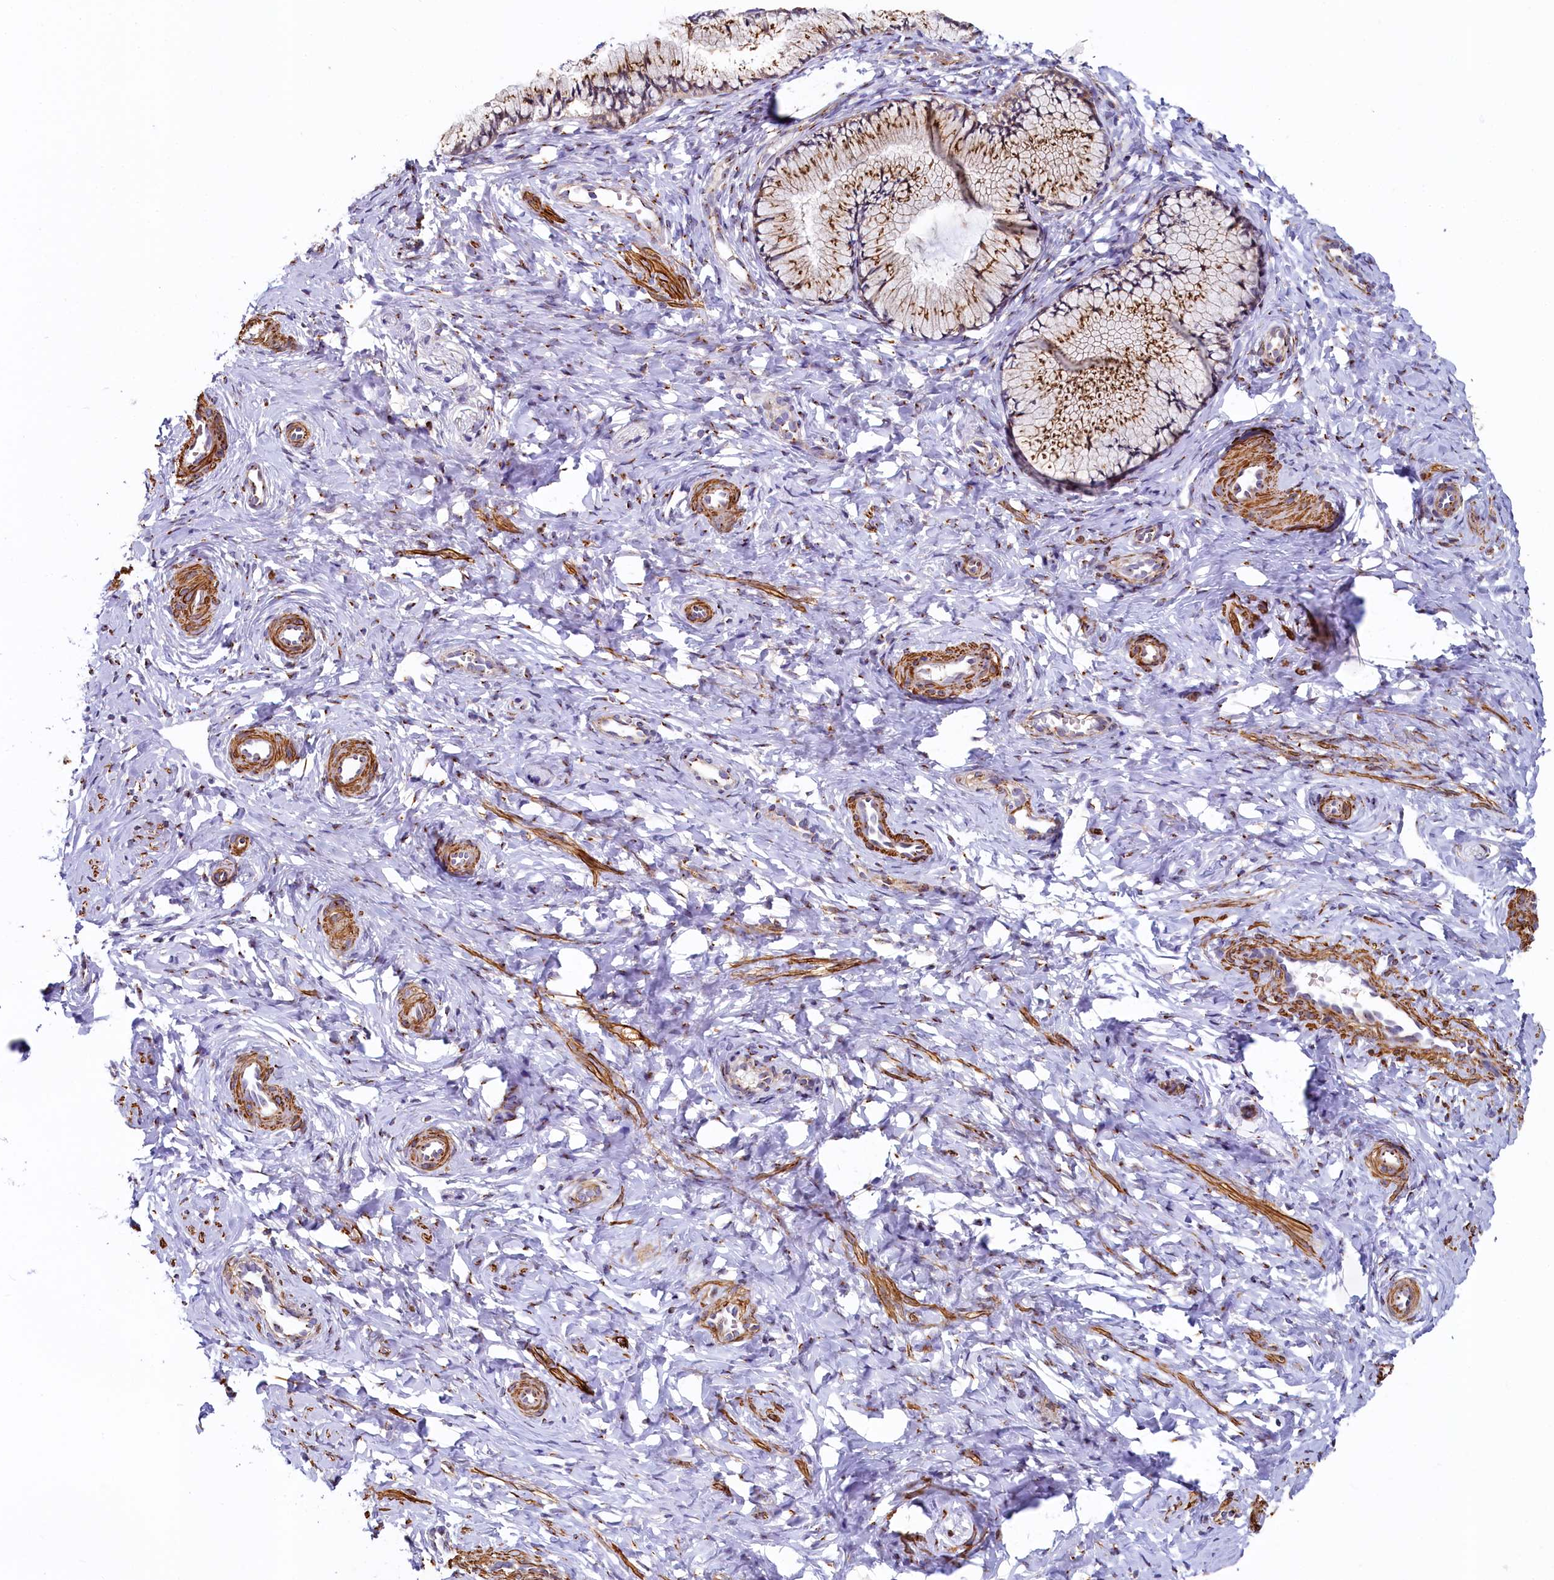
{"staining": {"intensity": "moderate", "quantity": ">75%", "location": "cytoplasmic/membranous"}, "tissue": "cervix", "cell_type": "Glandular cells", "image_type": "normal", "snomed": [{"axis": "morphology", "description": "Normal tissue, NOS"}, {"axis": "topography", "description": "Cervix"}], "caption": "The image demonstrates staining of unremarkable cervix, revealing moderate cytoplasmic/membranous protein positivity (brown color) within glandular cells.", "gene": "BET1L", "patient": {"sex": "female", "age": 27}}